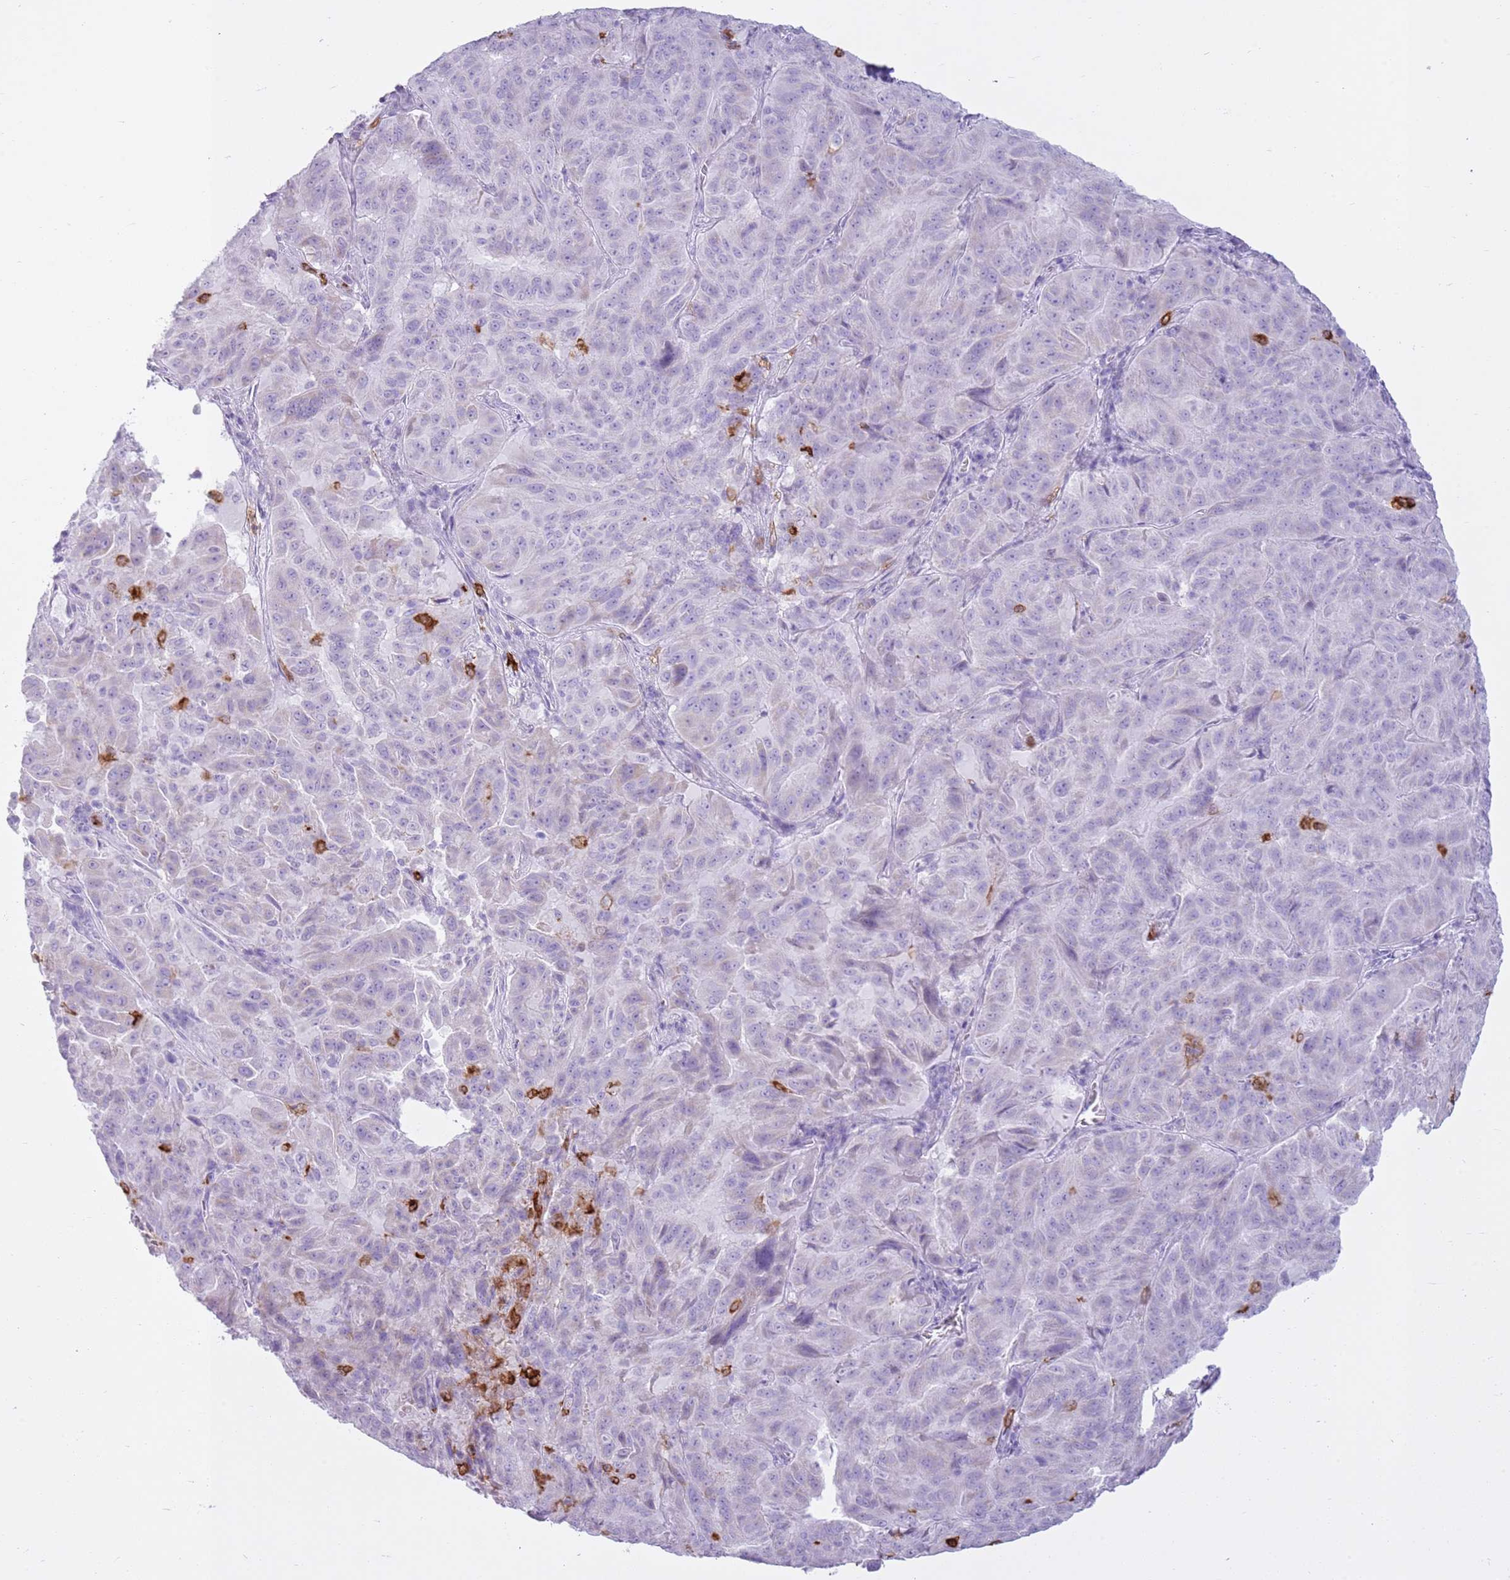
{"staining": {"intensity": "negative", "quantity": "none", "location": "none"}, "tissue": "pancreatic cancer", "cell_type": "Tumor cells", "image_type": "cancer", "snomed": [{"axis": "morphology", "description": "Adenocarcinoma, NOS"}, {"axis": "topography", "description": "Pancreas"}], "caption": "There is no significant positivity in tumor cells of pancreatic adenocarcinoma. (Immunohistochemistry (ihc), brightfield microscopy, high magnification).", "gene": "CD177", "patient": {"sex": "male", "age": 63}}